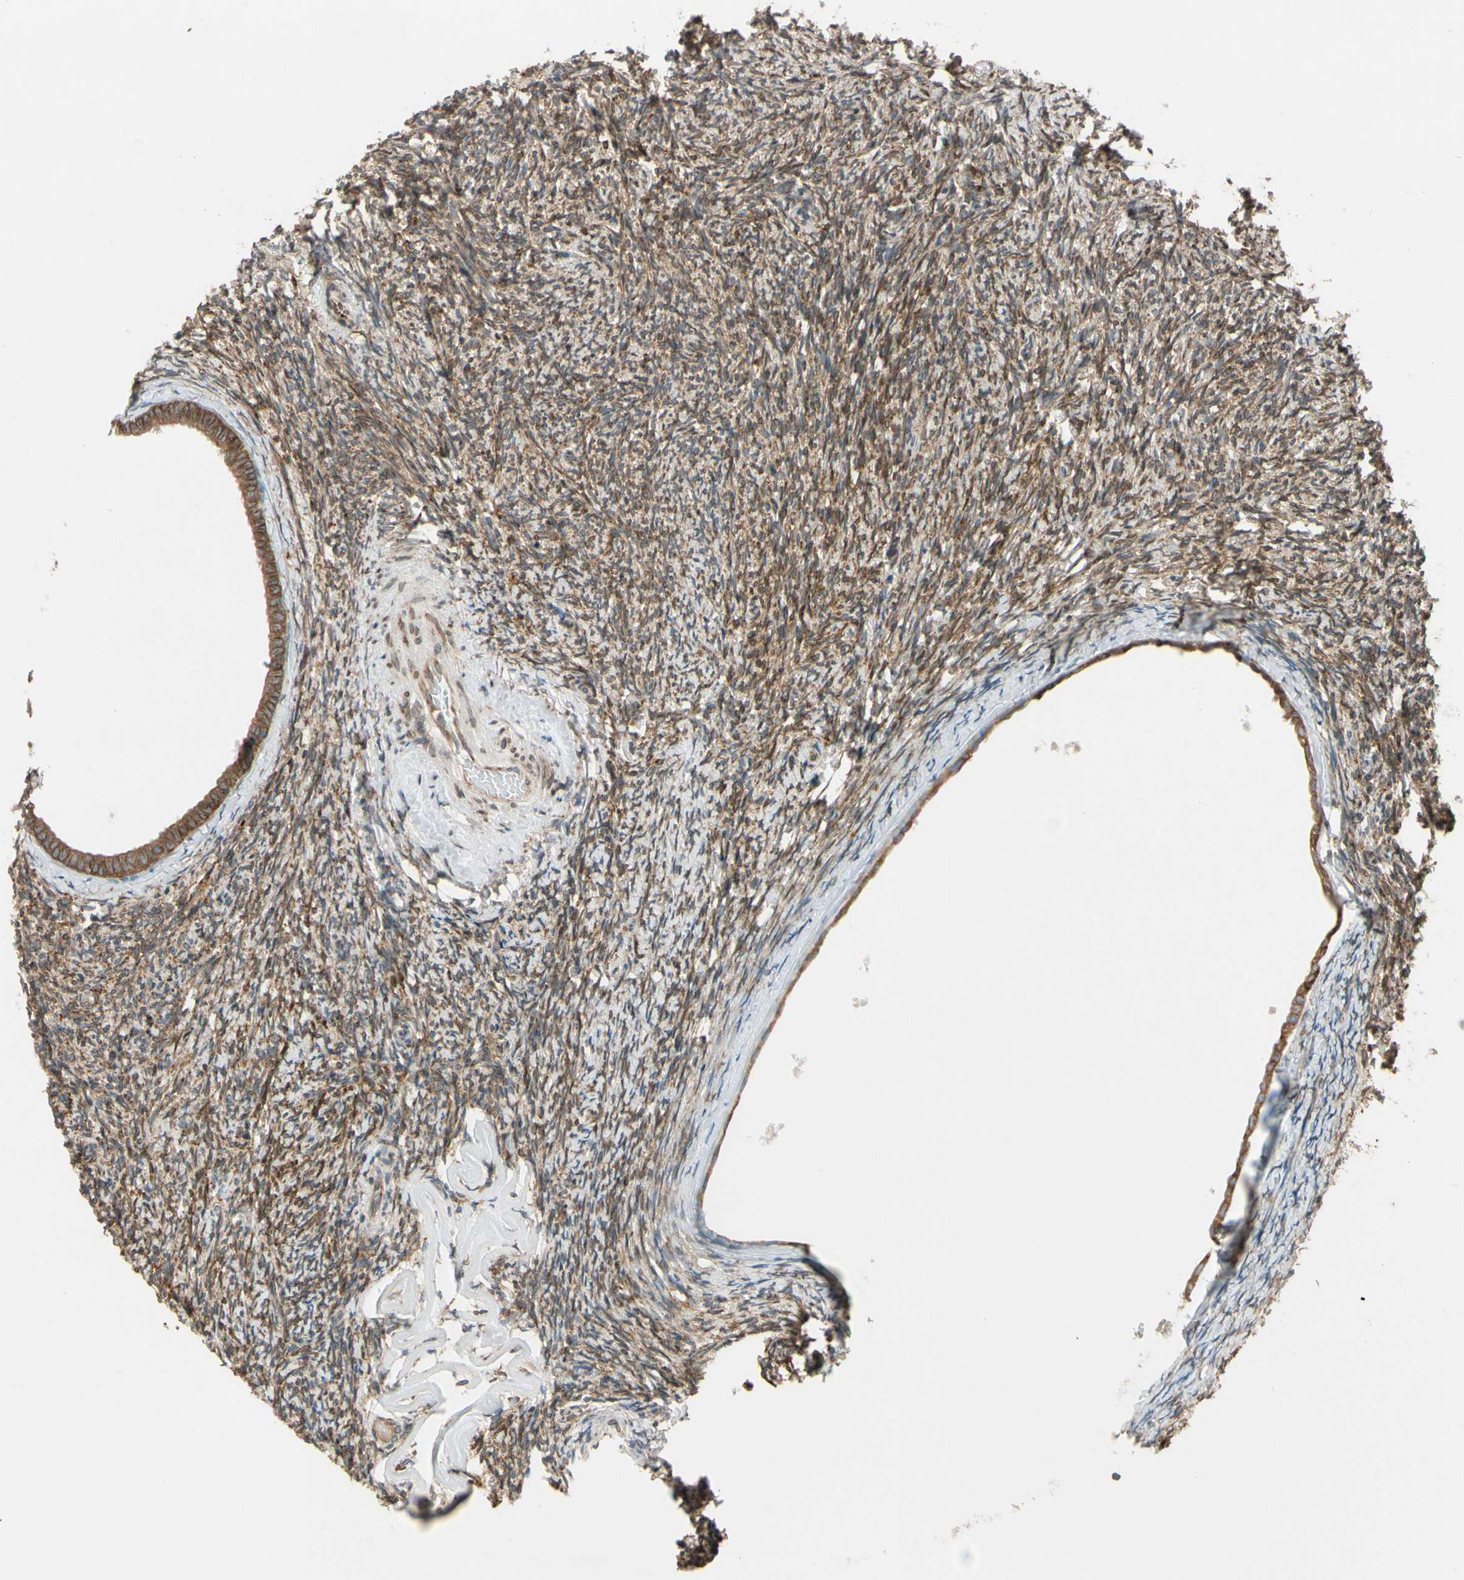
{"staining": {"intensity": "weak", "quantity": ">75%", "location": "cytoplasmic/membranous"}, "tissue": "ovary", "cell_type": "Follicle cells", "image_type": "normal", "snomed": [{"axis": "morphology", "description": "Normal tissue, NOS"}, {"axis": "topography", "description": "Ovary"}], "caption": "Approximately >75% of follicle cells in benign human ovary show weak cytoplasmic/membranous protein staining as visualized by brown immunohistochemical staining.", "gene": "RPN2", "patient": {"sex": "female", "age": 60}}